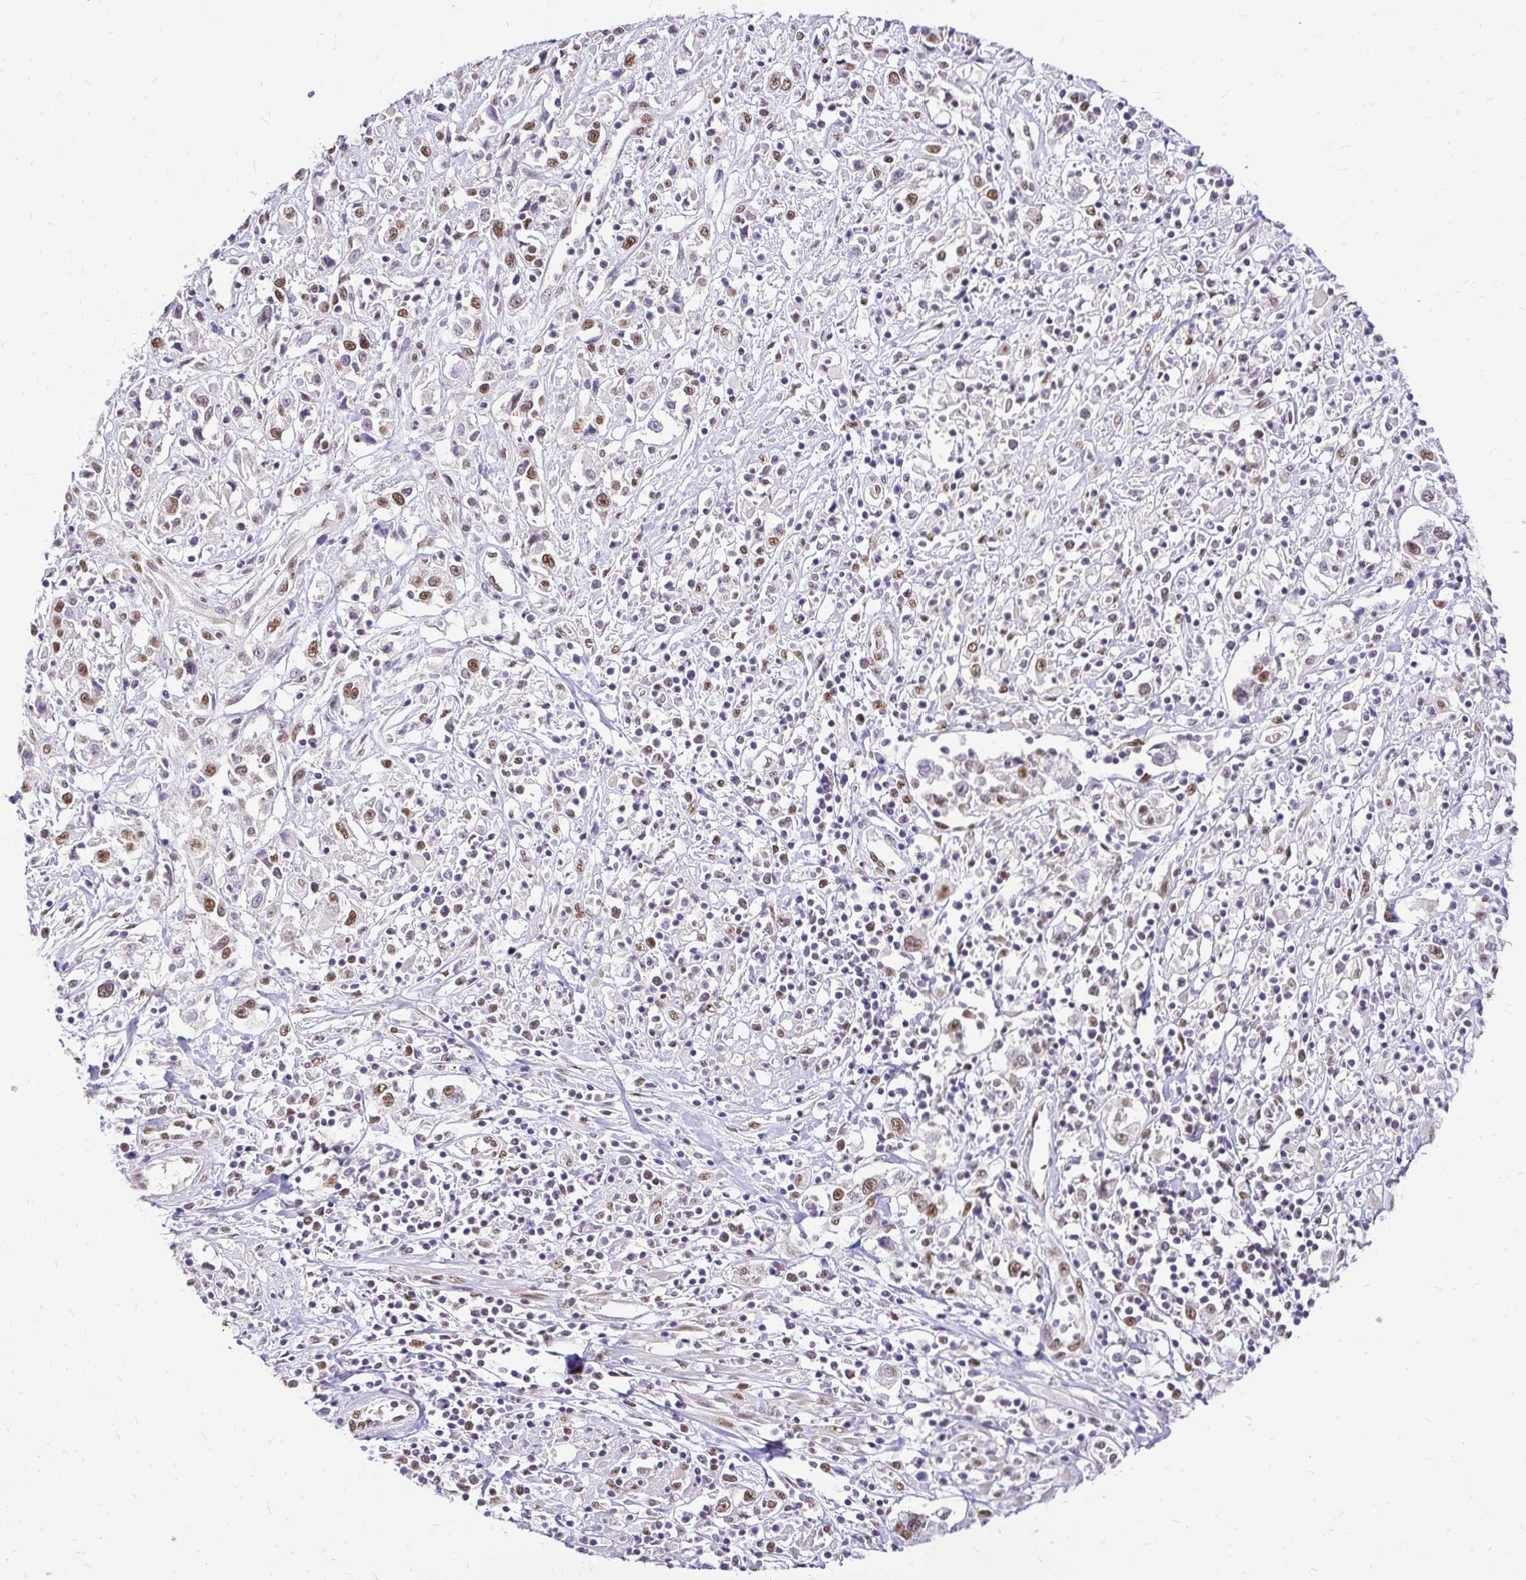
{"staining": {"intensity": "moderate", "quantity": ">75%", "location": "nuclear"}, "tissue": "cervical cancer", "cell_type": "Tumor cells", "image_type": "cancer", "snomed": [{"axis": "morphology", "description": "Adenocarcinoma, NOS"}, {"axis": "topography", "description": "Cervix"}], "caption": "A micrograph of human cervical cancer (adenocarcinoma) stained for a protein exhibits moderate nuclear brown staining in tumor cells. (DAB IHC with brightfield microscopy, high magnification).", "gene": "RIMS4", "patient": {"sex": "female", "age": 40}}